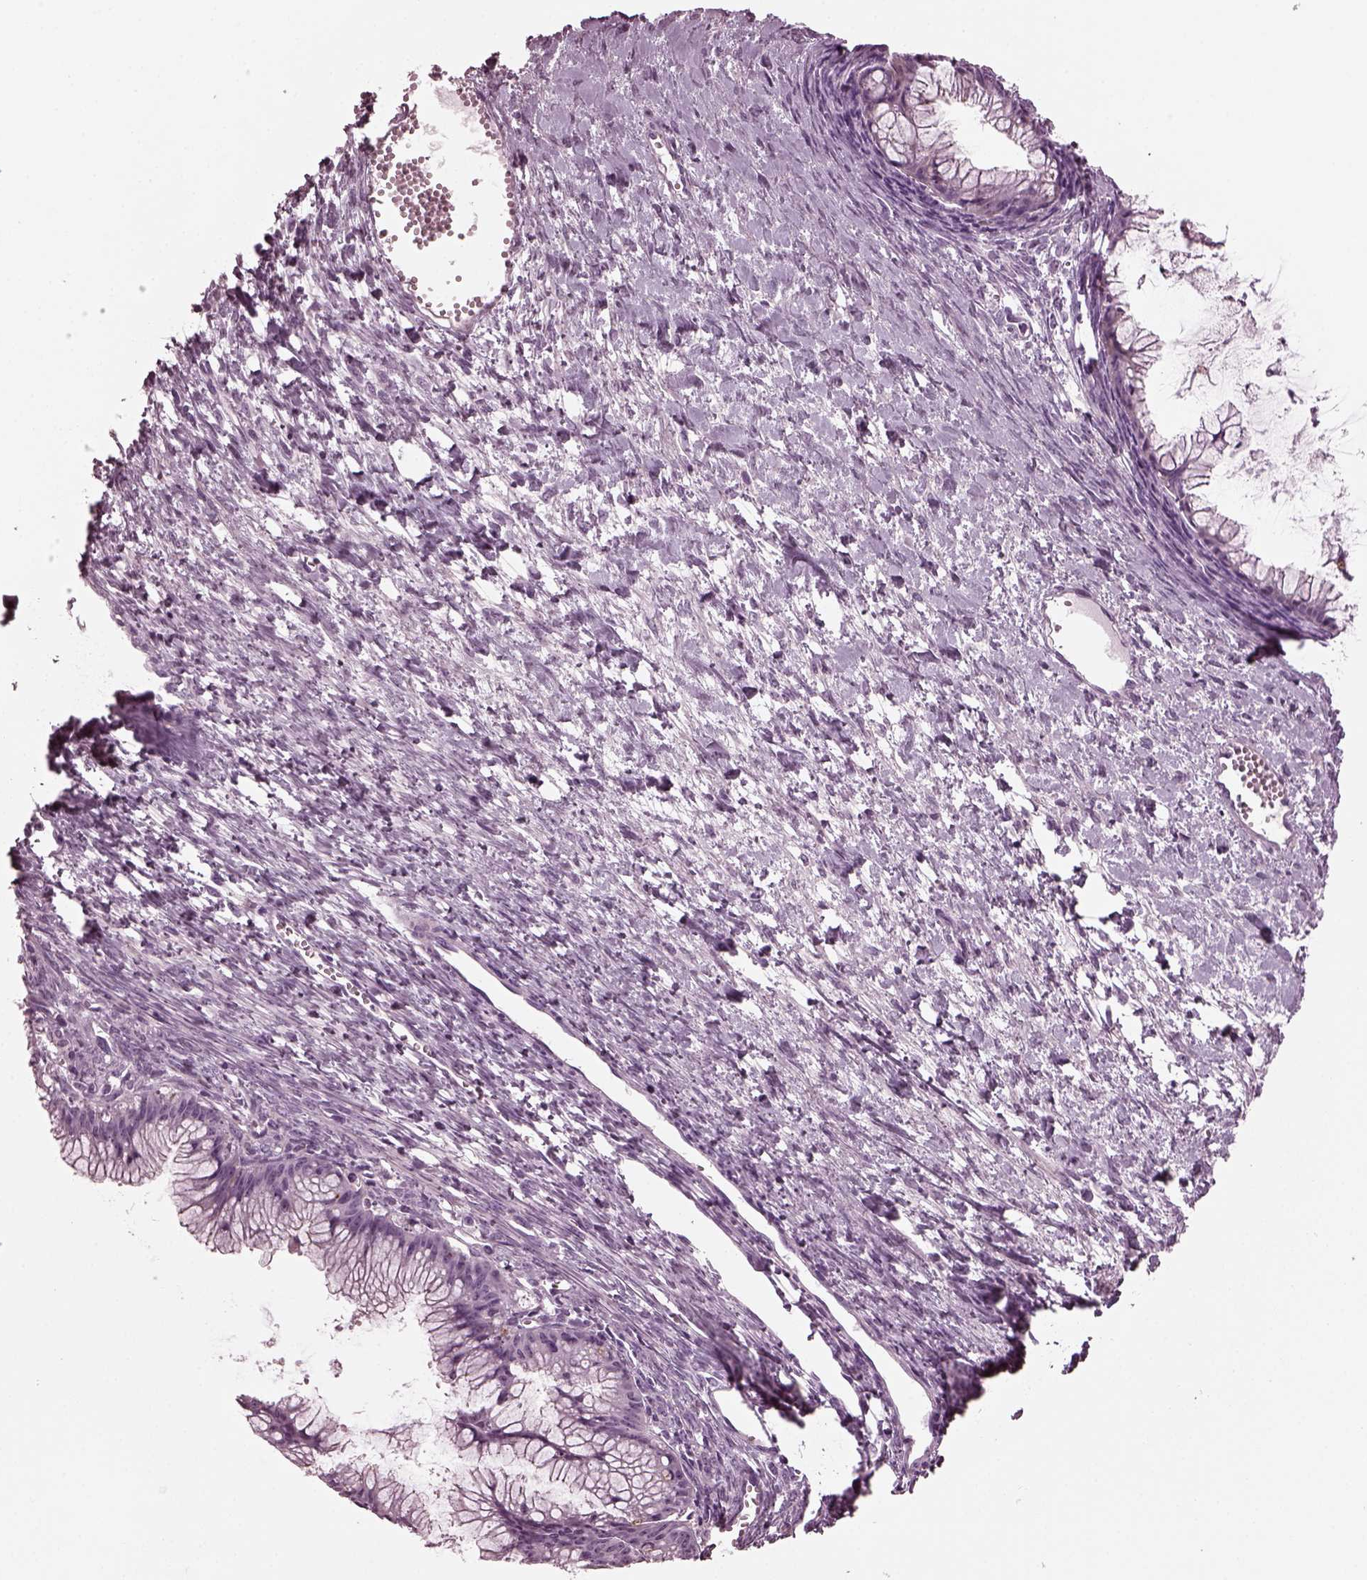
{"staining": {"intensity": "negative", "quantity": "none", "location": "none"}, "tissue": "ovarian cancer", "cell_type": "Tumor cells", "image_type": "cancer", "snomed": [{"axis": "morphology", "description": "Cystadenocarcinoma, mucinous, NOS"}, {"axis": "topography", "description": "Ovary"}], "caption": "Photomicrograph shows no significant protein positivity in tumor cells of mucinous cystadenocarcinoma (ovarian).", "gene": "GDF11", "patient": {"sex": "female", "age": 41}}